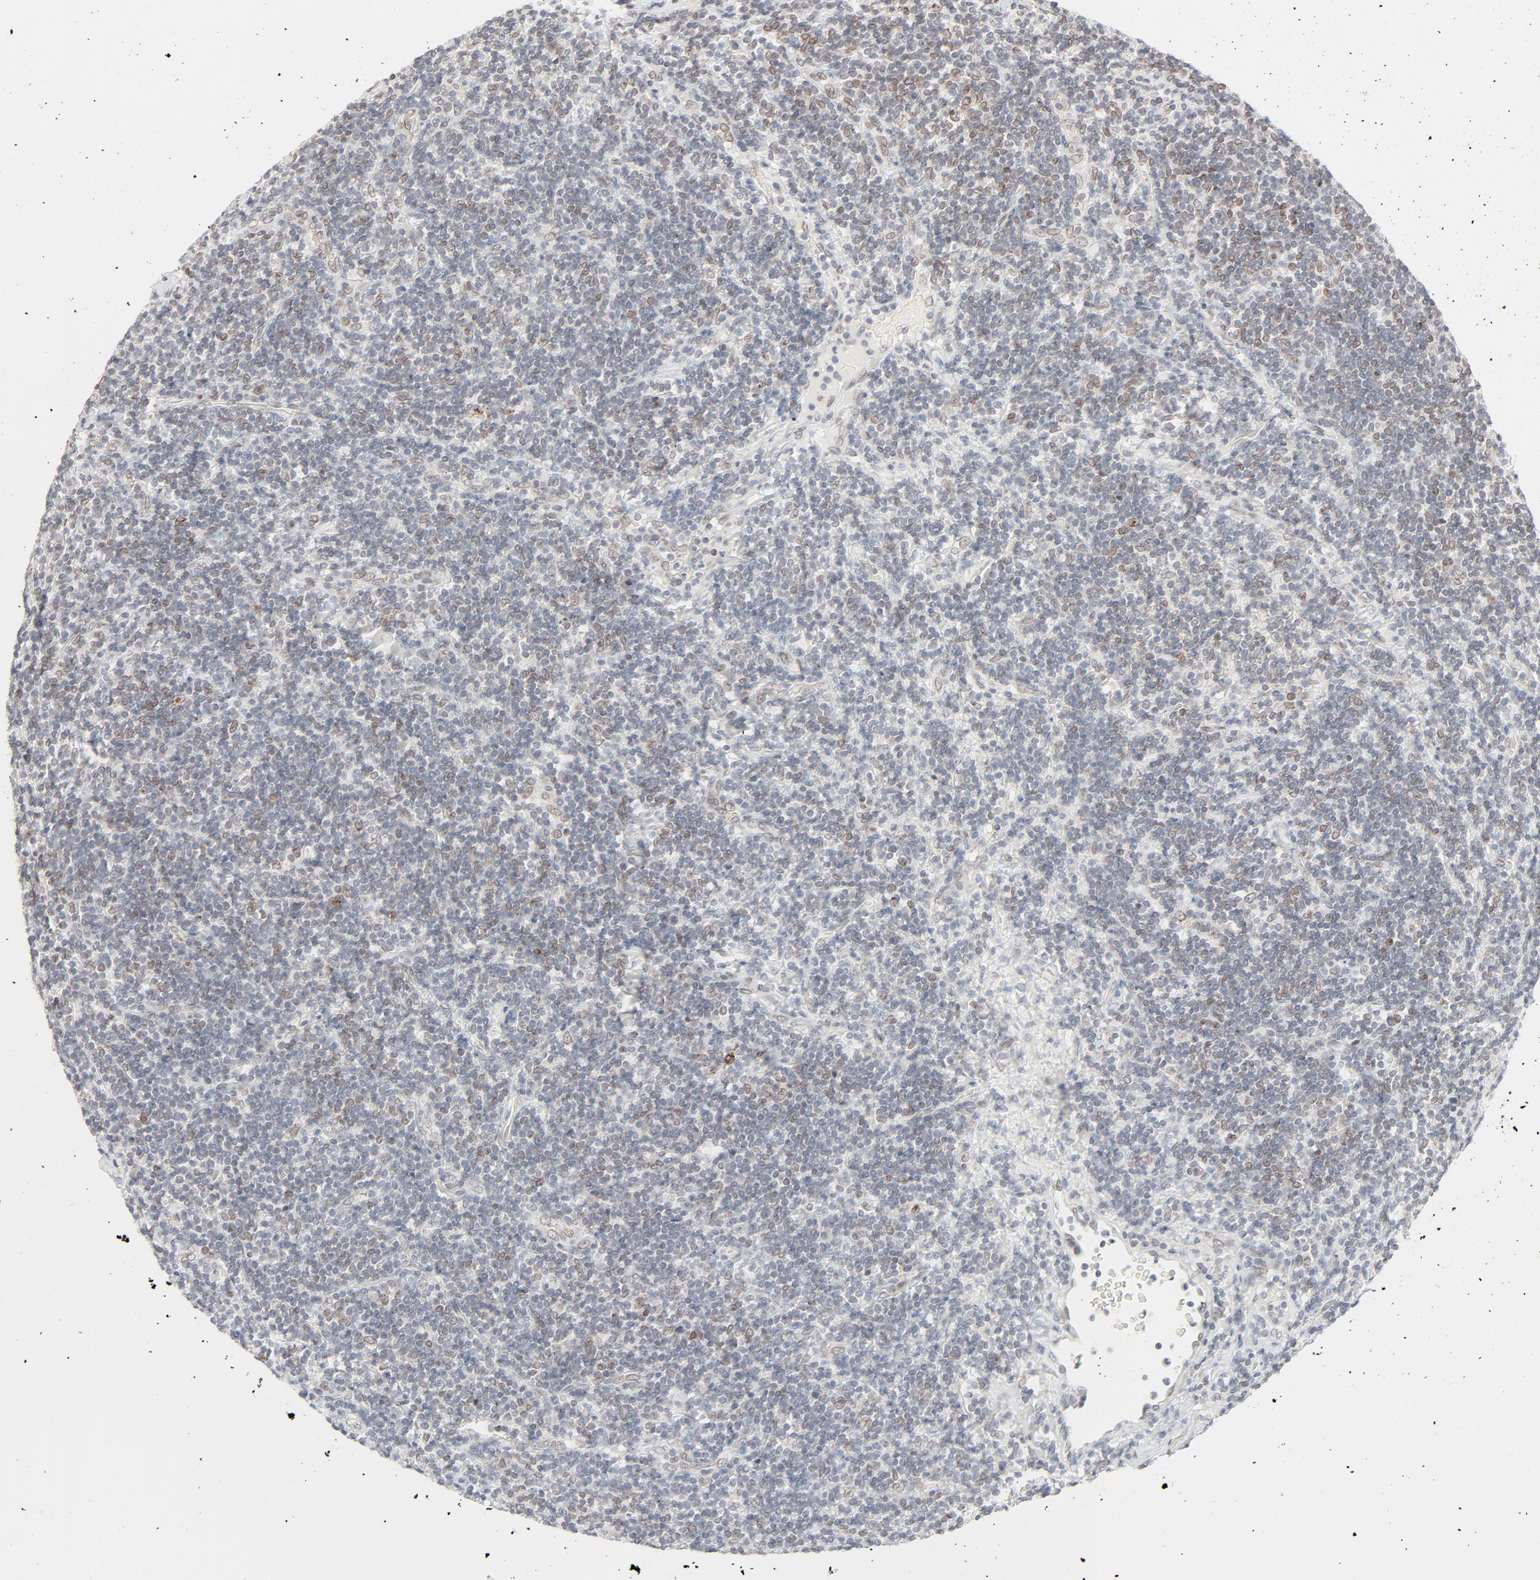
{"staining": {"intensity": "weak", "quantity": "<25%", "location": "cytoplasmic/membranous,nuclear"}, "tissue": "lymphoma", "cell_type": "Tumor cells", "image_type": "cancer", "snomed": [{"axis": "morphology", "description": "Malignant lymphoma, non-Hodgkin's type, Low grade"}, {"axis": "topography", "description": "Lymph node"}], "caption": "The micrograph exhibits no significant expression in tumor cells of lymphoma.", "gene": "MAD1L1", "patient": {"sex": "male", "age": 70}}